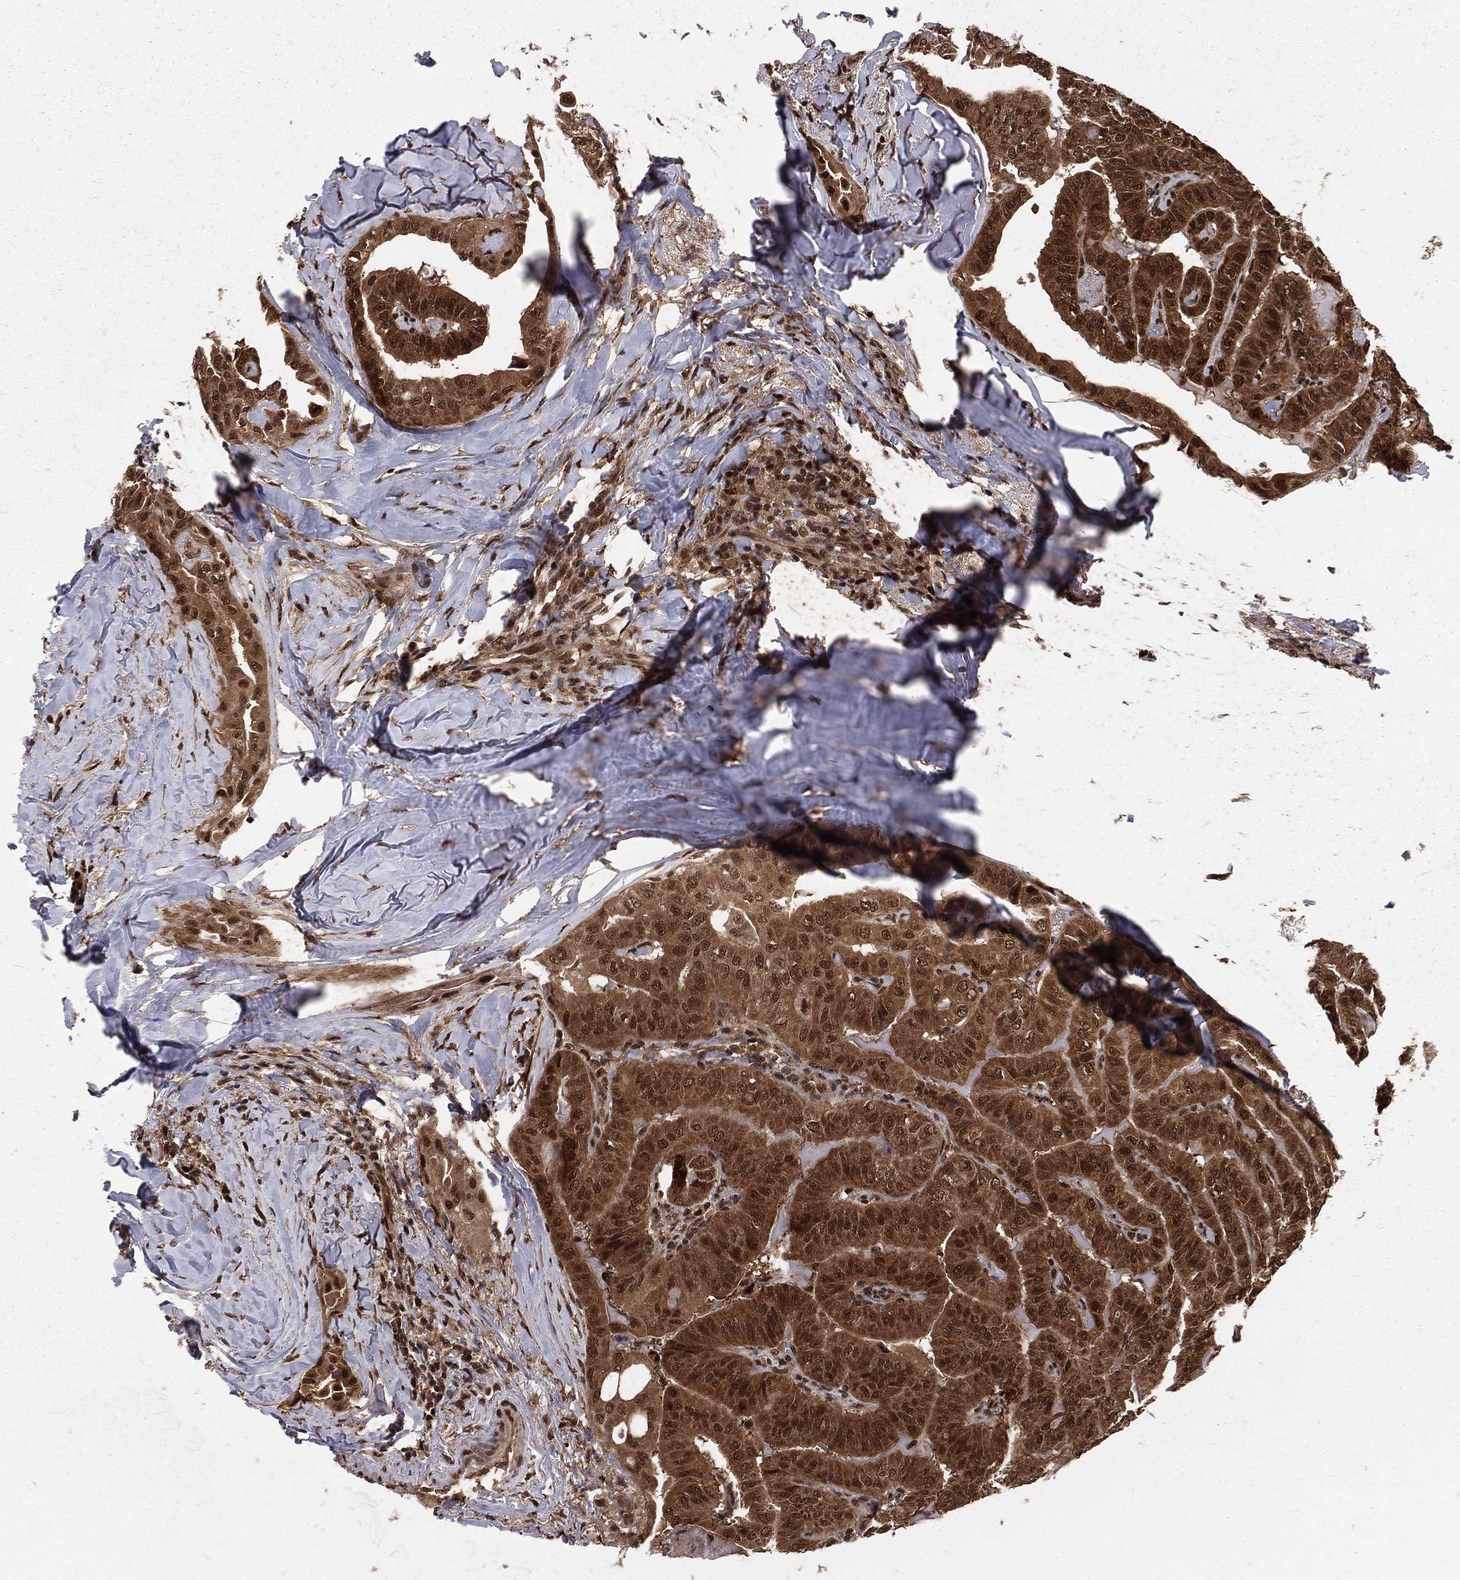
{"staining": {"intensity": "strong", "quantity": ">75%", "location": "cytoplasmic/membranous,nuclear"}, "tissue": "thyroid cancer", "cell_type": "Tumor cells", "image_type": "cancer", "snomed": [{"axis": "morphology", "description": "Papillary adenocarcinoma, NOS"}, {"axis": "topography", "description": "Thyroid gland"}], "caption": "Strong cytoplasmic/membranous and nuclear protein positivity is seen in approximately >75% of tumor cells in papillary adenocarcinoma (thyroid).", "gene": "COPS4", "patient": {"sex": "female", "age": 68}}